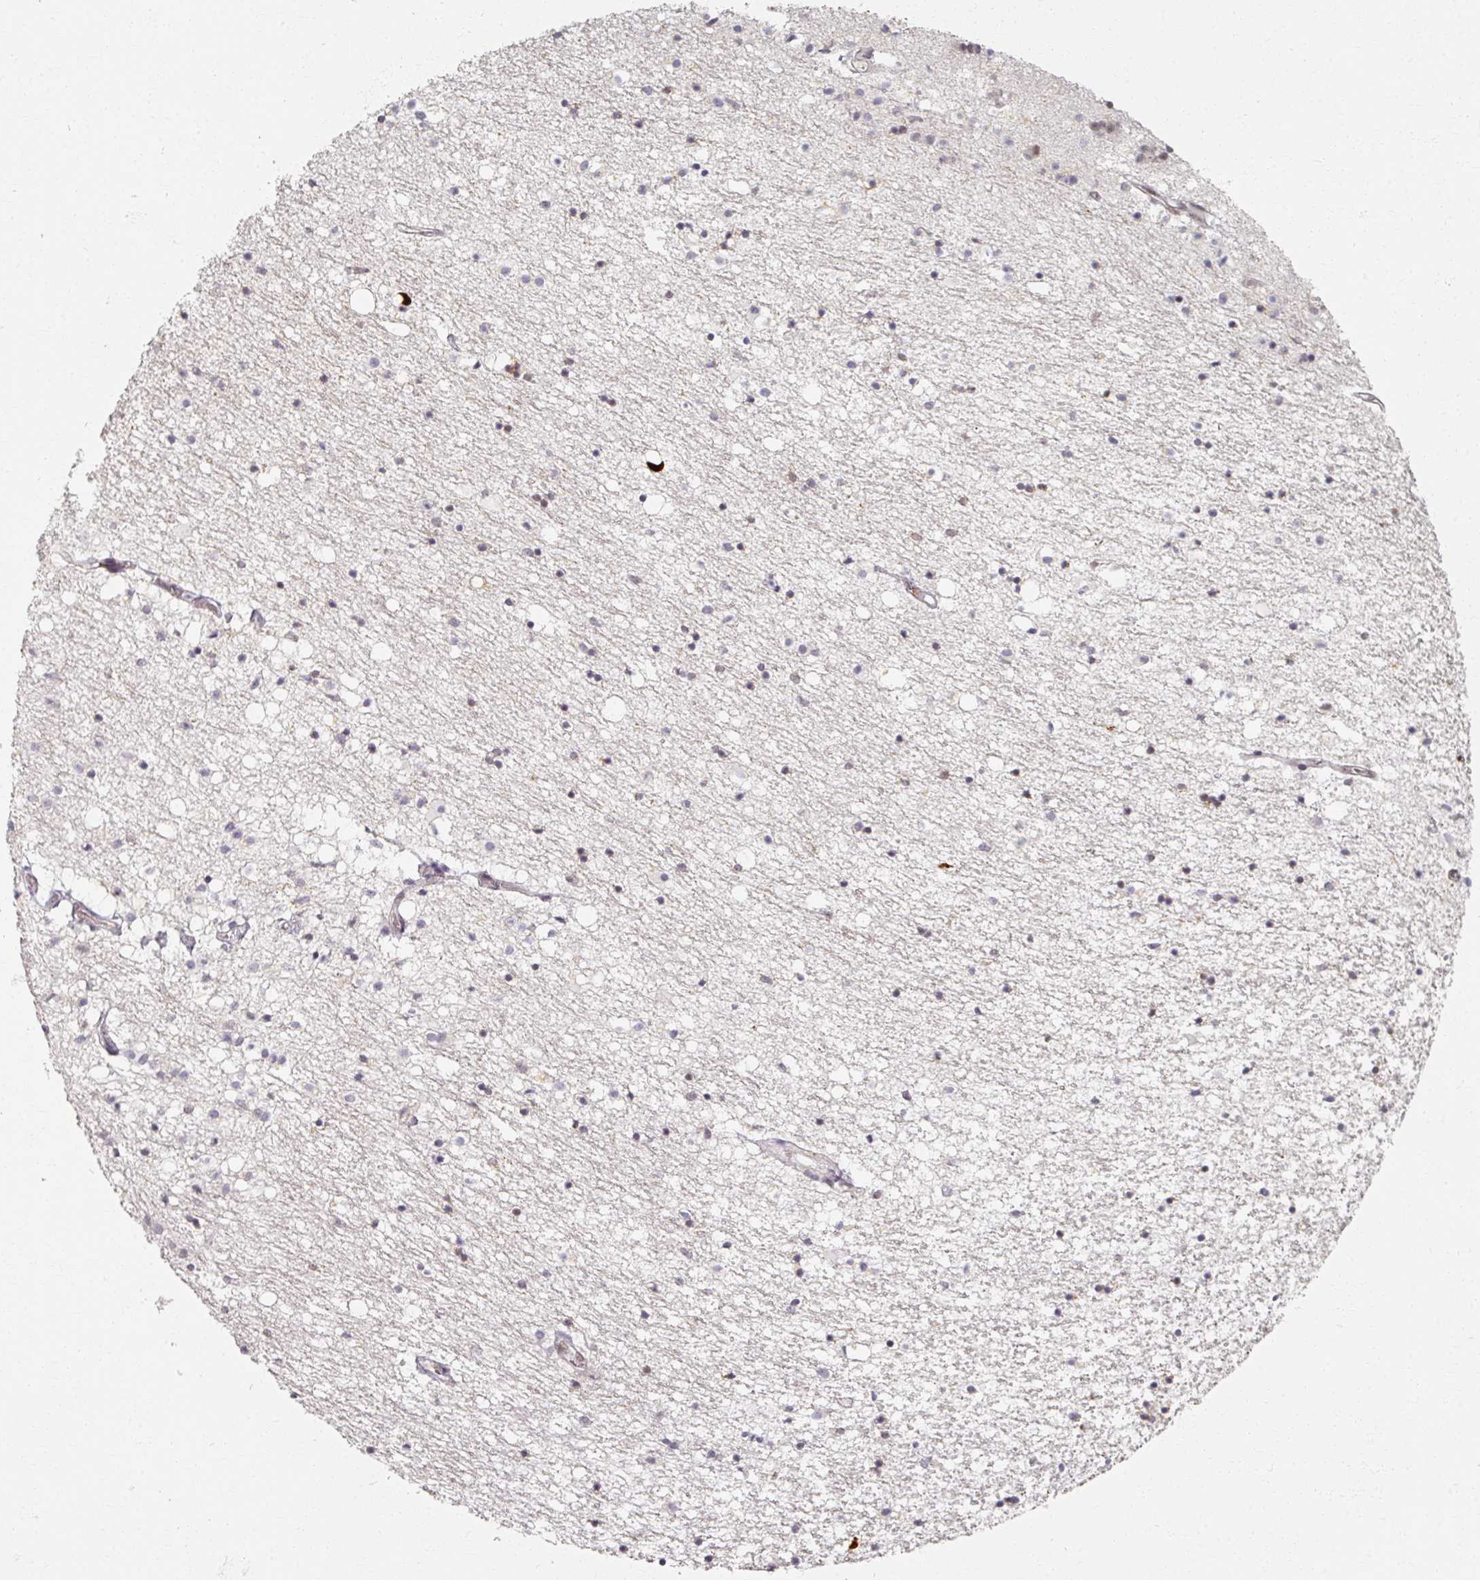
{"staining": {"intensity": "moderate", "quantity": "<25%", "location": "cytoplasmic/membranous,nuclear"}, "tissue": "caudate", "cell_type": "Glial cells", "image_type": "normal", "snomed": [{"axis": "morphology", "description": "Normal tissue, NOS"}, {"axis": "topography", "description": "Lateral ventricle wall"}], "caption": "Protein positivity by immunohistochemistry displays moderate cytoplasmic/membranous,nuclear expression in about <25% of glial cells in benign caudate.", "gene": "RIPOR3", "patient": {"sex": "male", "age": 58}}